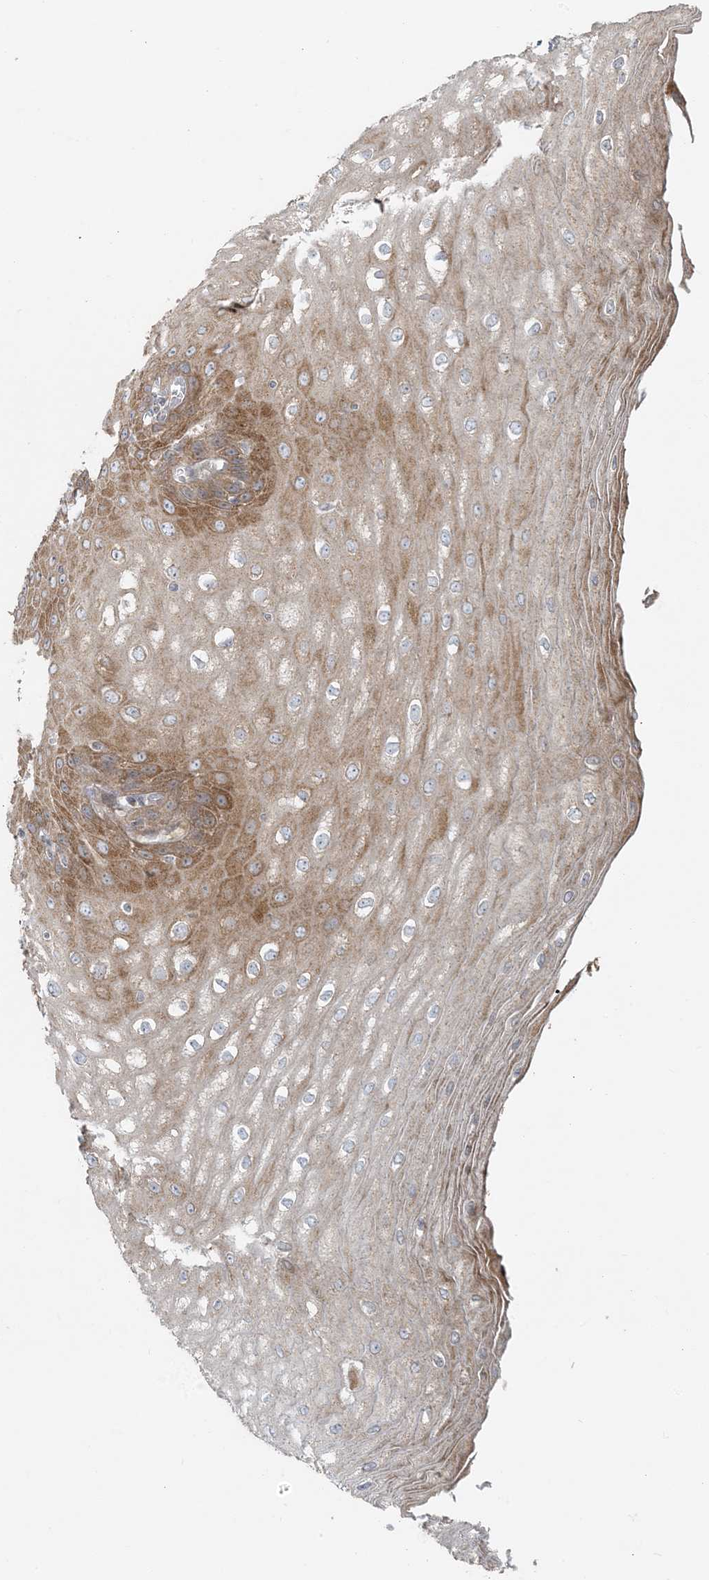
{"staining": {"intensity": "moderate", "quantity": "25%-75%", "location": "cytoplasmic/membranous"}, "tissue": "esophagus", "cell_type": "Squamous epithelial cells", "image_type": "normal", "snomed": [{"axis": "morphology", "description": "Normal tissue, NOS"}, {"axis": "topography", "description": "Esophagus"}], "caption": "DAB immunohistochemical staining of benign human esophagus exhibits moderate cytoplasmic/membranous protein expression in about 25%-75% of squamous epithelial cells.", "gene": "ZNF263", "patient": {"sex": "male", "age": 60}}